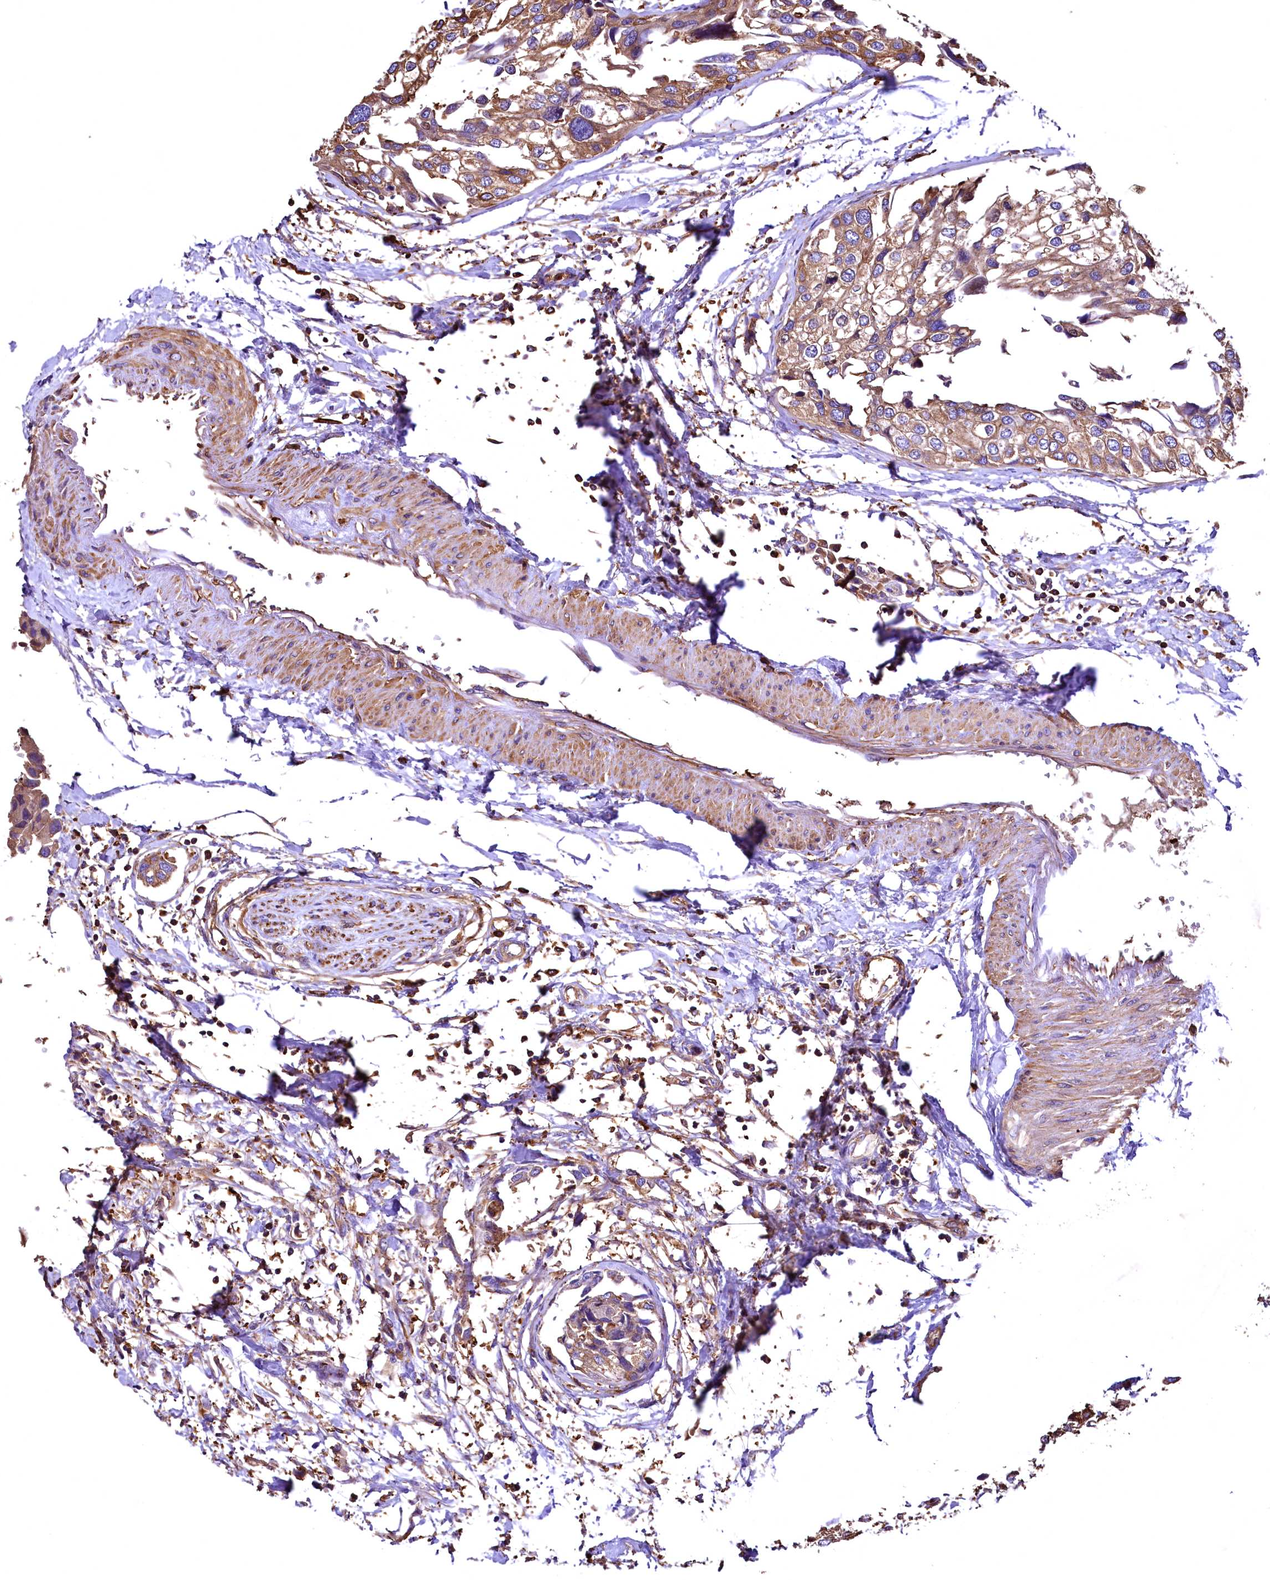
{"staining": {"intensity": "moderate", "quantity": ">75%", "location": "cytoplasmic/membranous"}, "tissue": "urothelial cancer", "cell_type": "Tumor cells", "image_type": "cancer", "snomed": [{"axis": "morphology", "description": "Urothelial carcinoma, High grade"}, {"axis": "topography", "description": "Urinary bladder"}], "caption": "An image of human high-grade urothelial carcinoma stained for a protein reveals moderate cytoplasmic/membranous brown staining in tumor cells. Nuclei are stained in blue.", "gene": "RARS2", "patient": {"sex": "male", "age": 64}}